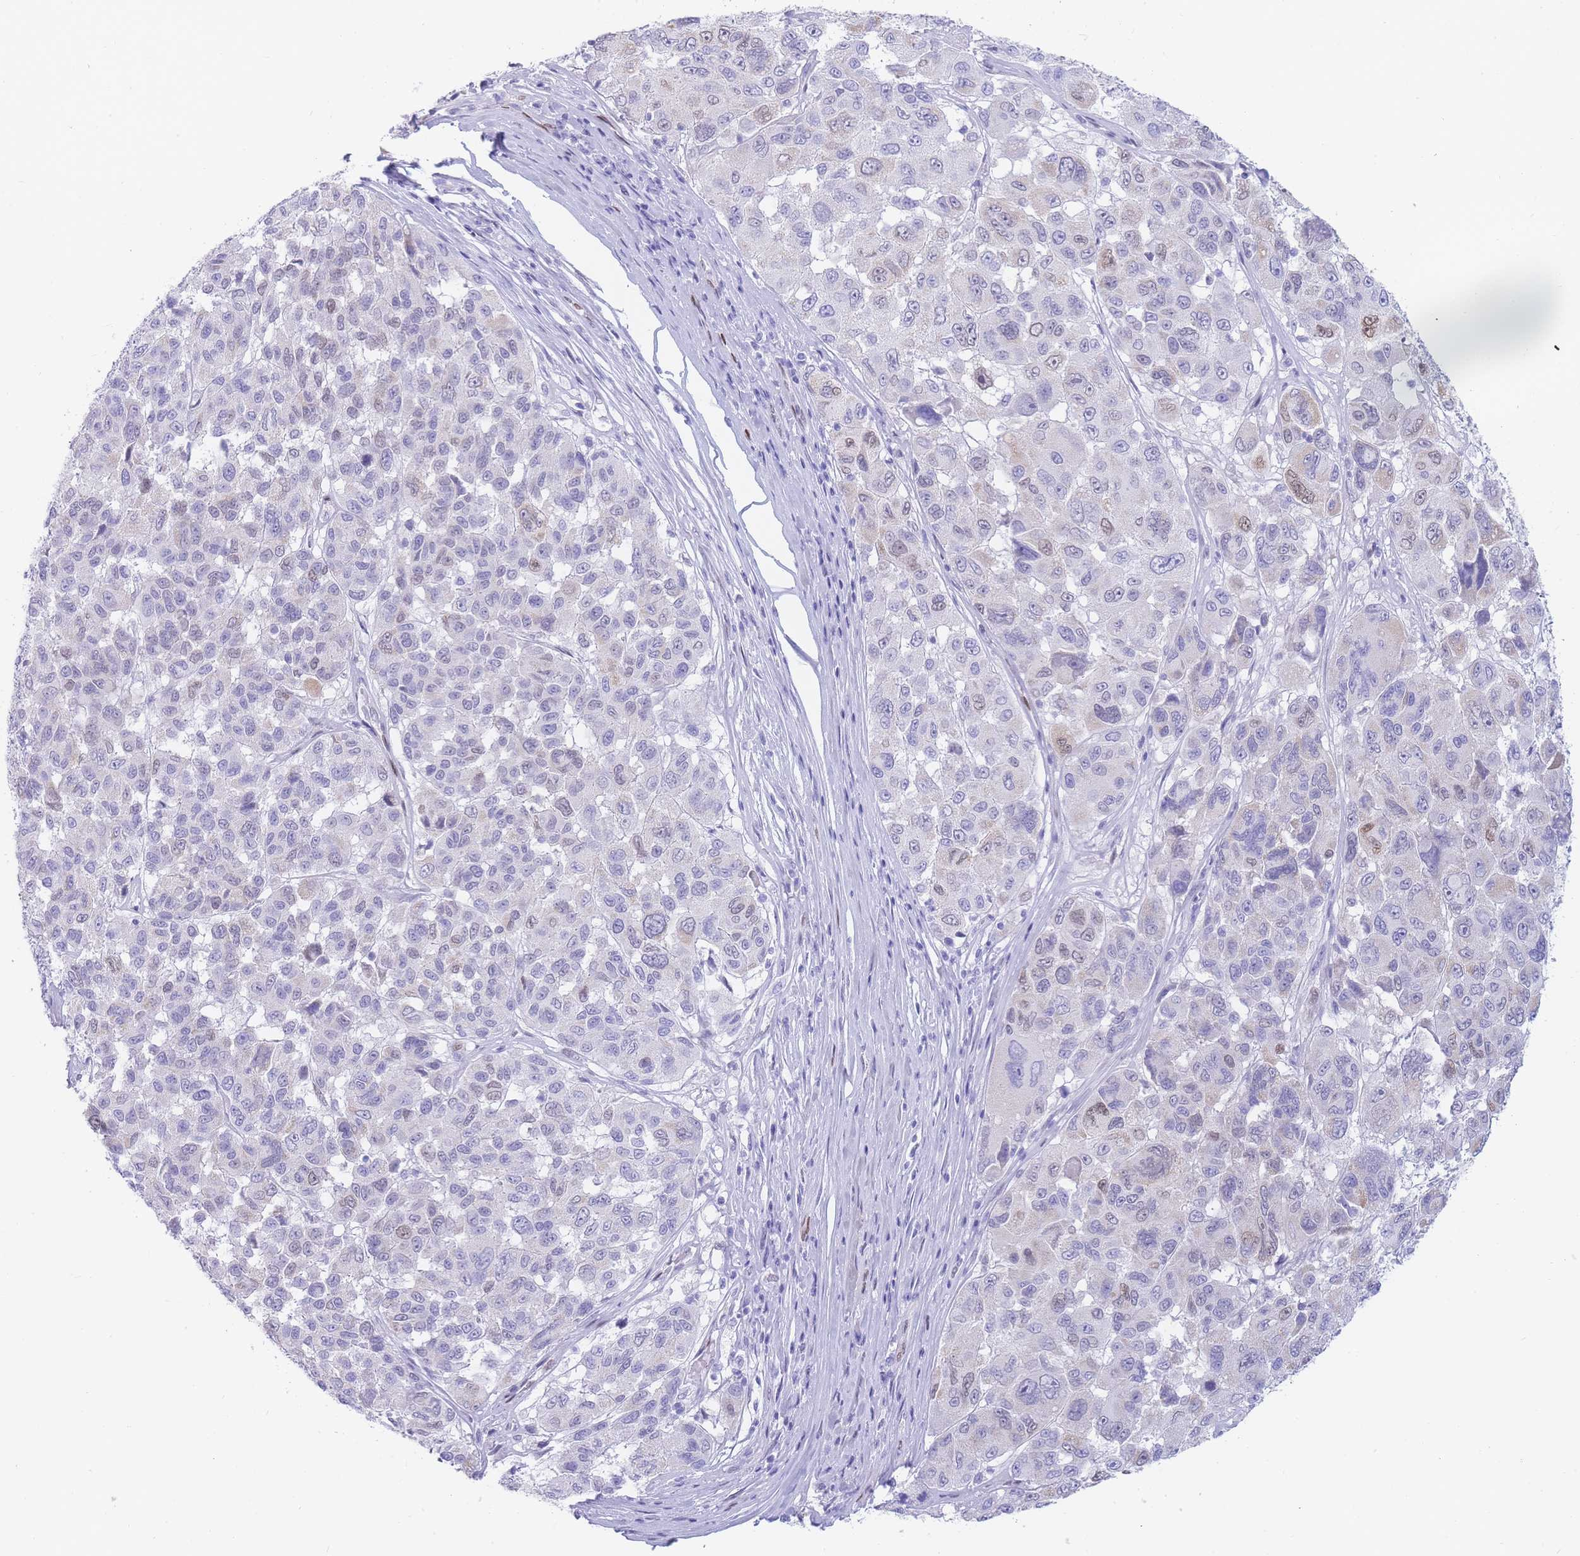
{"staining": {"intensity": "weak", "quantity": "<25%", "location": "nuclear"}, "tissue": "melanoma", "cell_type": "Tumor cells", "image_type": "cancer", "snomed": [{"axis": "morphology", "description": "Malignant melanoma, NOS"}, {"axis": "topography", "description": "Skin"}], "caption": "The histopathology image shows no staining of tumor cells in malignant melanoma. Nuclei are stained in blue.", "gene": "PSMB5", "patient": {"sex": "female", "age": 66}}